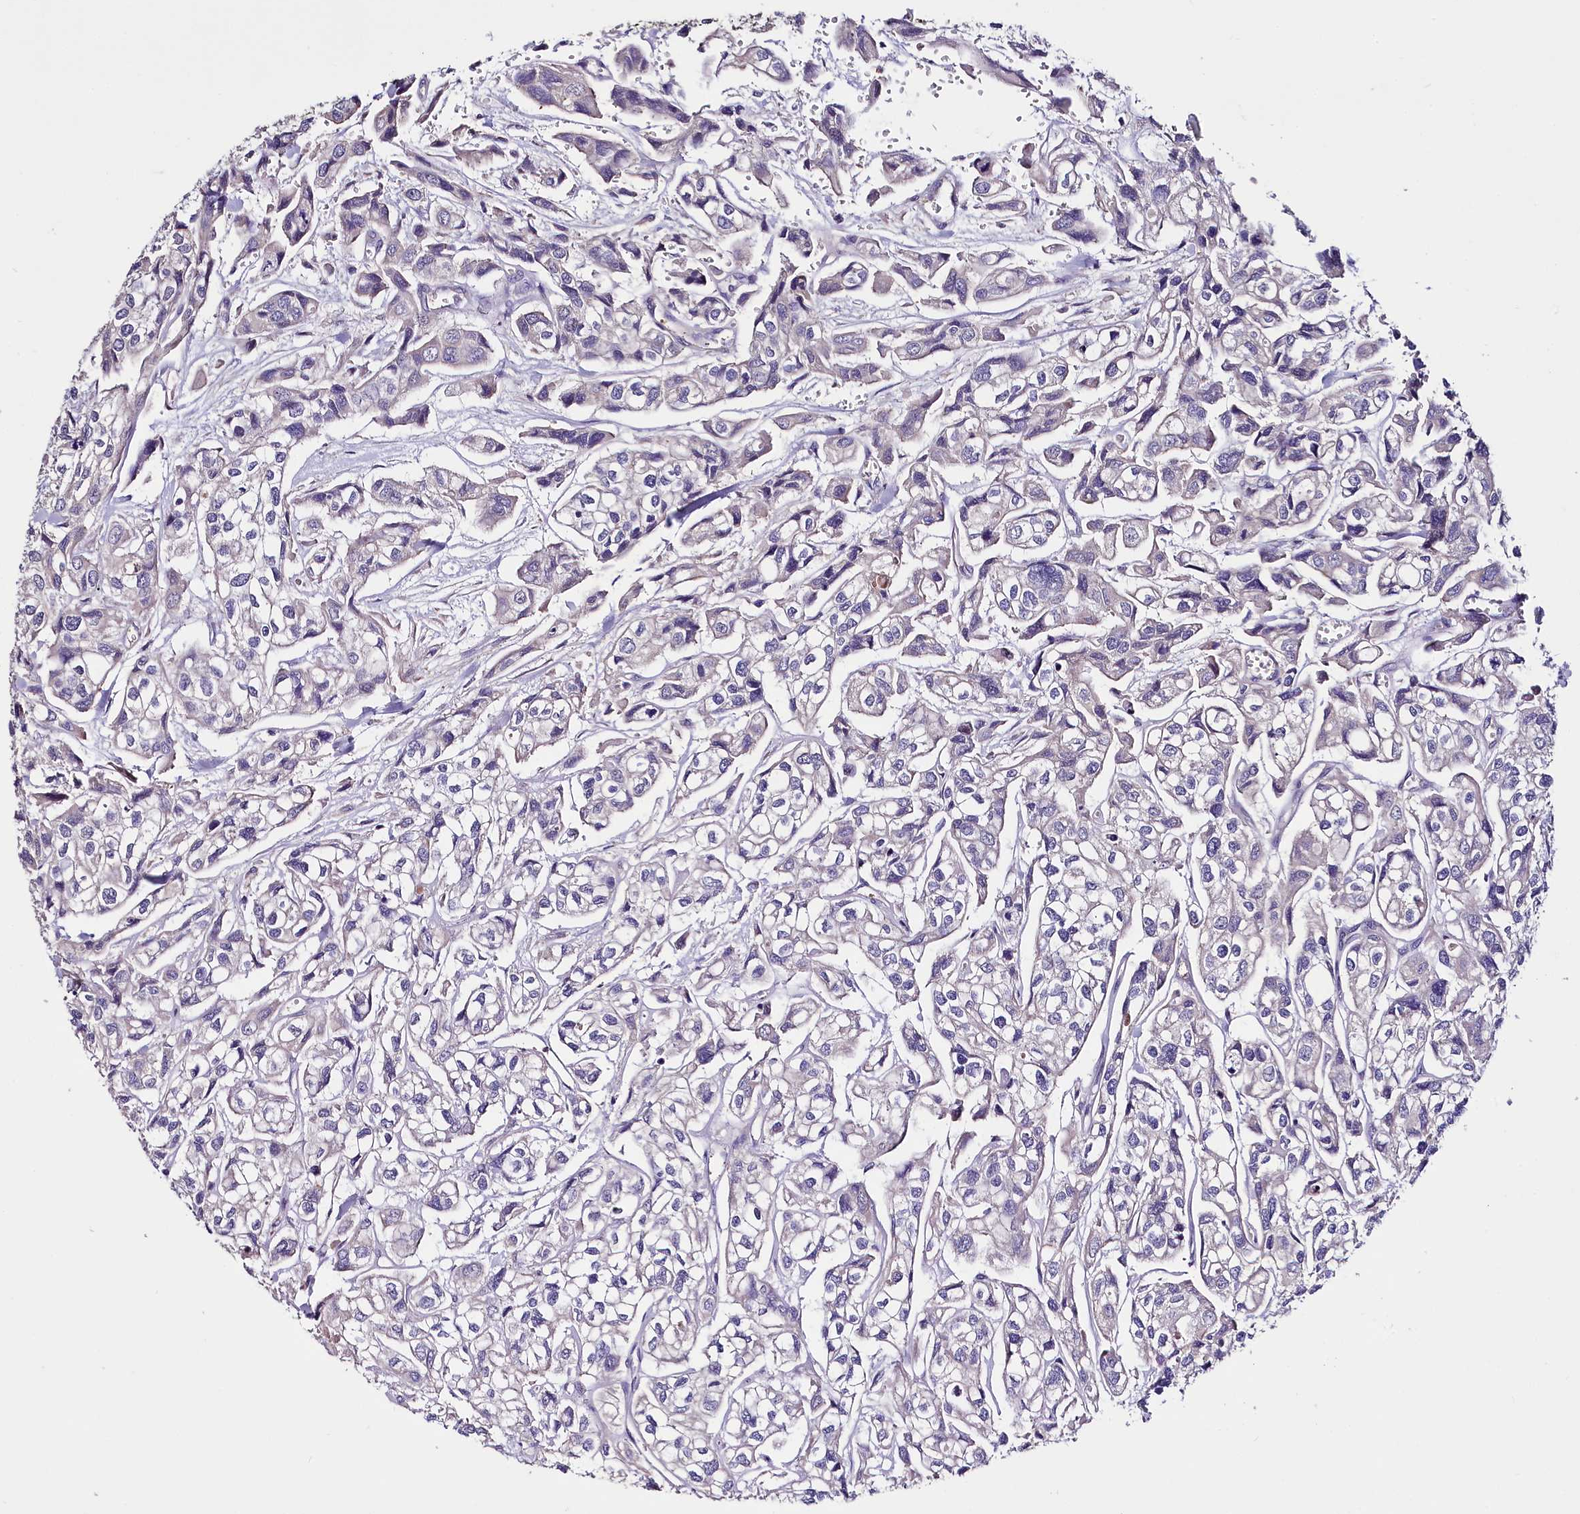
{"staining": {"intensity": "negative", "quantity": "none", "location": "none"}, "tissue": "urothelial cancer", "cell_type": "Tumor cells", "image_type": "cancer", "snomed": [{"axis": "morphology", "description": "Urothelial carcinoma, High grade"}, {"axis": "topography", "description": "Urinary bladder"}], "caption": "High power microscopy histopathology image of an immunohistochemistry (IHC) photomicrograph of urothelial cancer, revealing no significant staining in tumor cells.", "gene": "RPUSD3", "patient": {"sex": "male", "age": 67}}